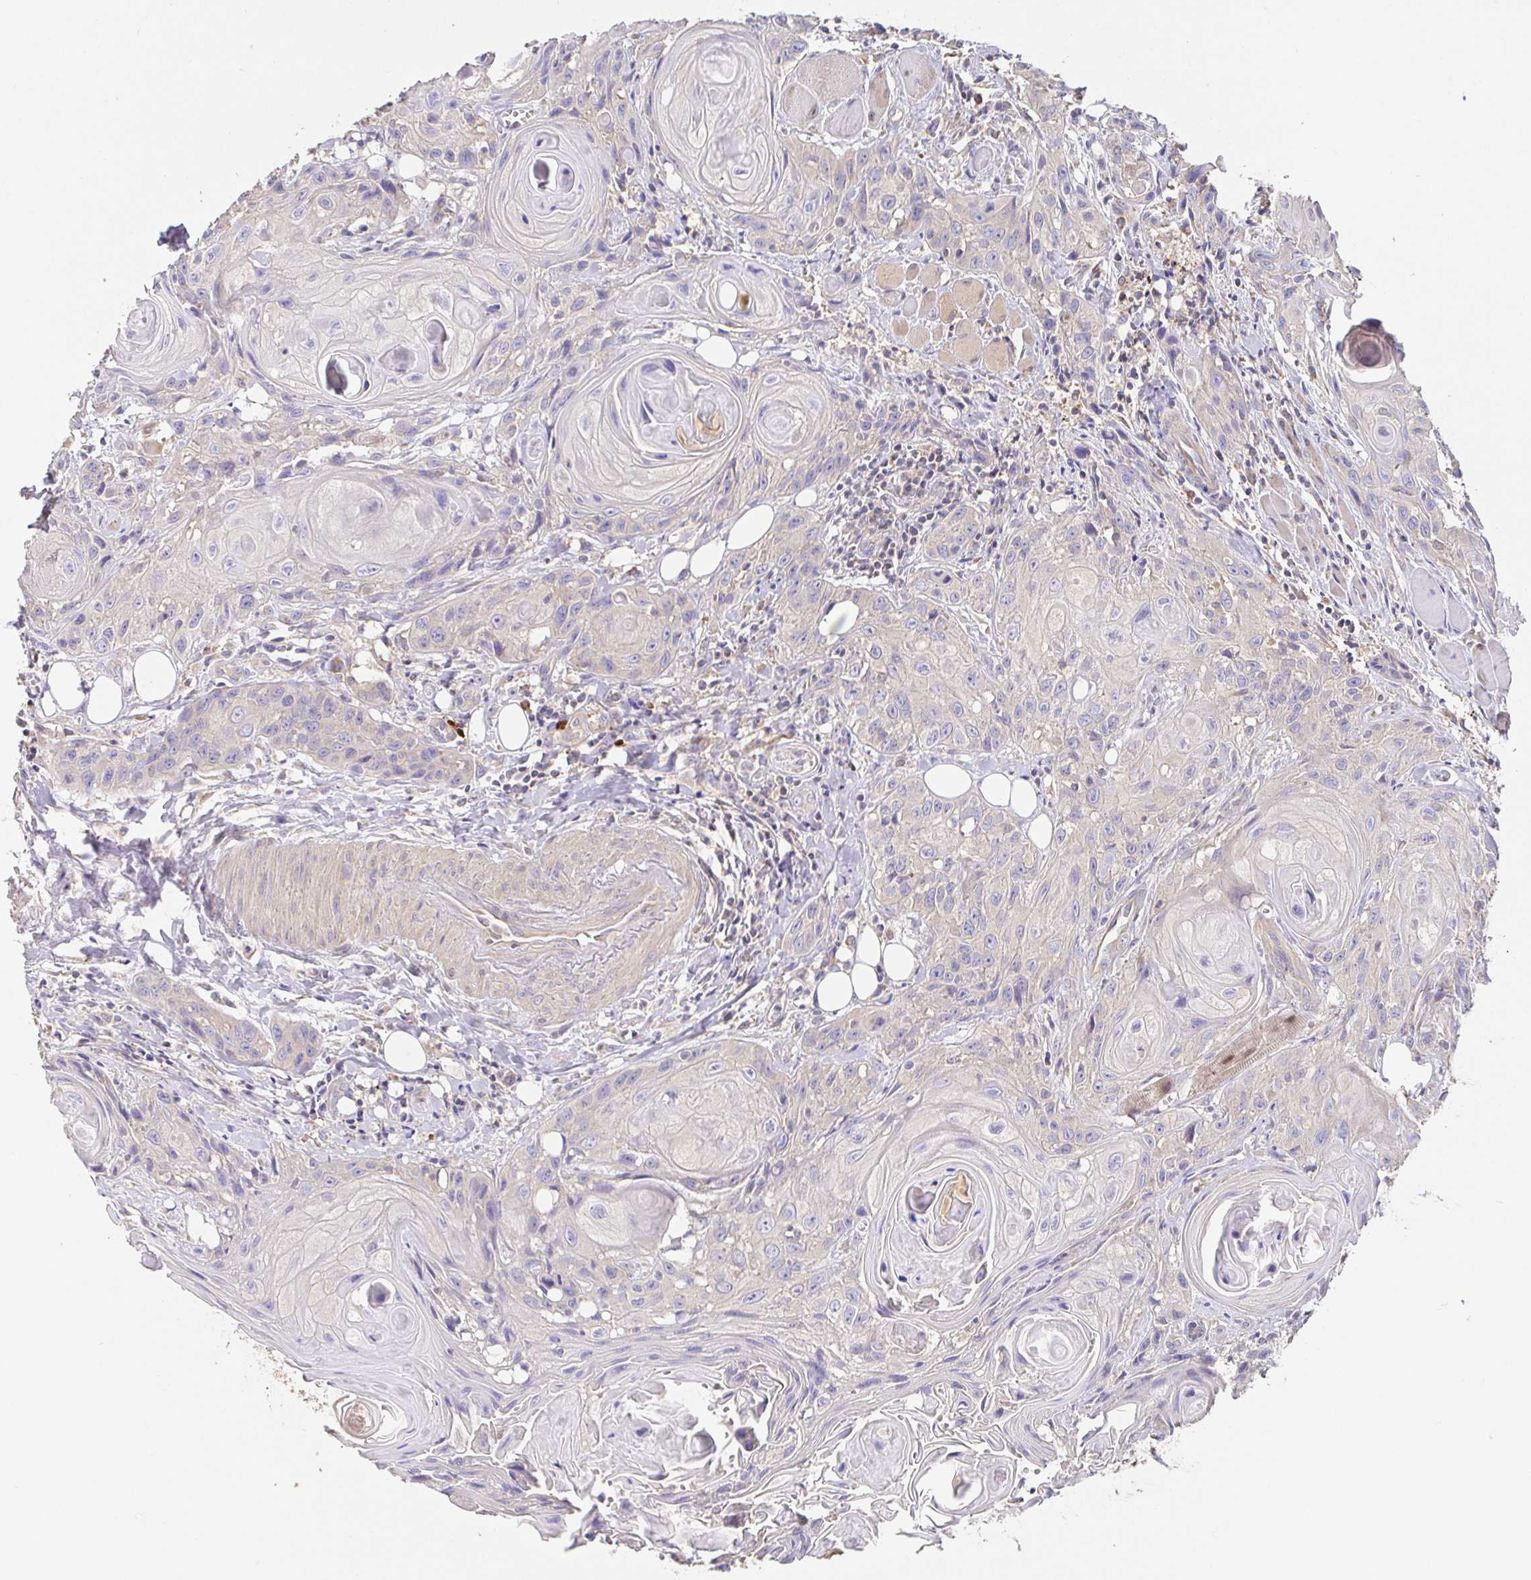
{"staining": {"intensity": "negative", "quantity": "none", "location": "none"}, "tissue": "head and neck cancer", "cell_type": "Tumor cells", "image_type": "cancer", "snomed": [{"axis": "morphology", "description": "Squamous cell carcinoma, NOS"}, {"axis": "topography", "description": "Oral tissue"}, {"axis": "topography", "description": "Head-Neck"}], "caption": "DAB (3,3'-diaminobenzidine) immunohistochemical staining of head and neck cancer displays no significant positivity in tumor cells.", "gene": "HAGH", "patient": {"sex": "male", "age": 58}}